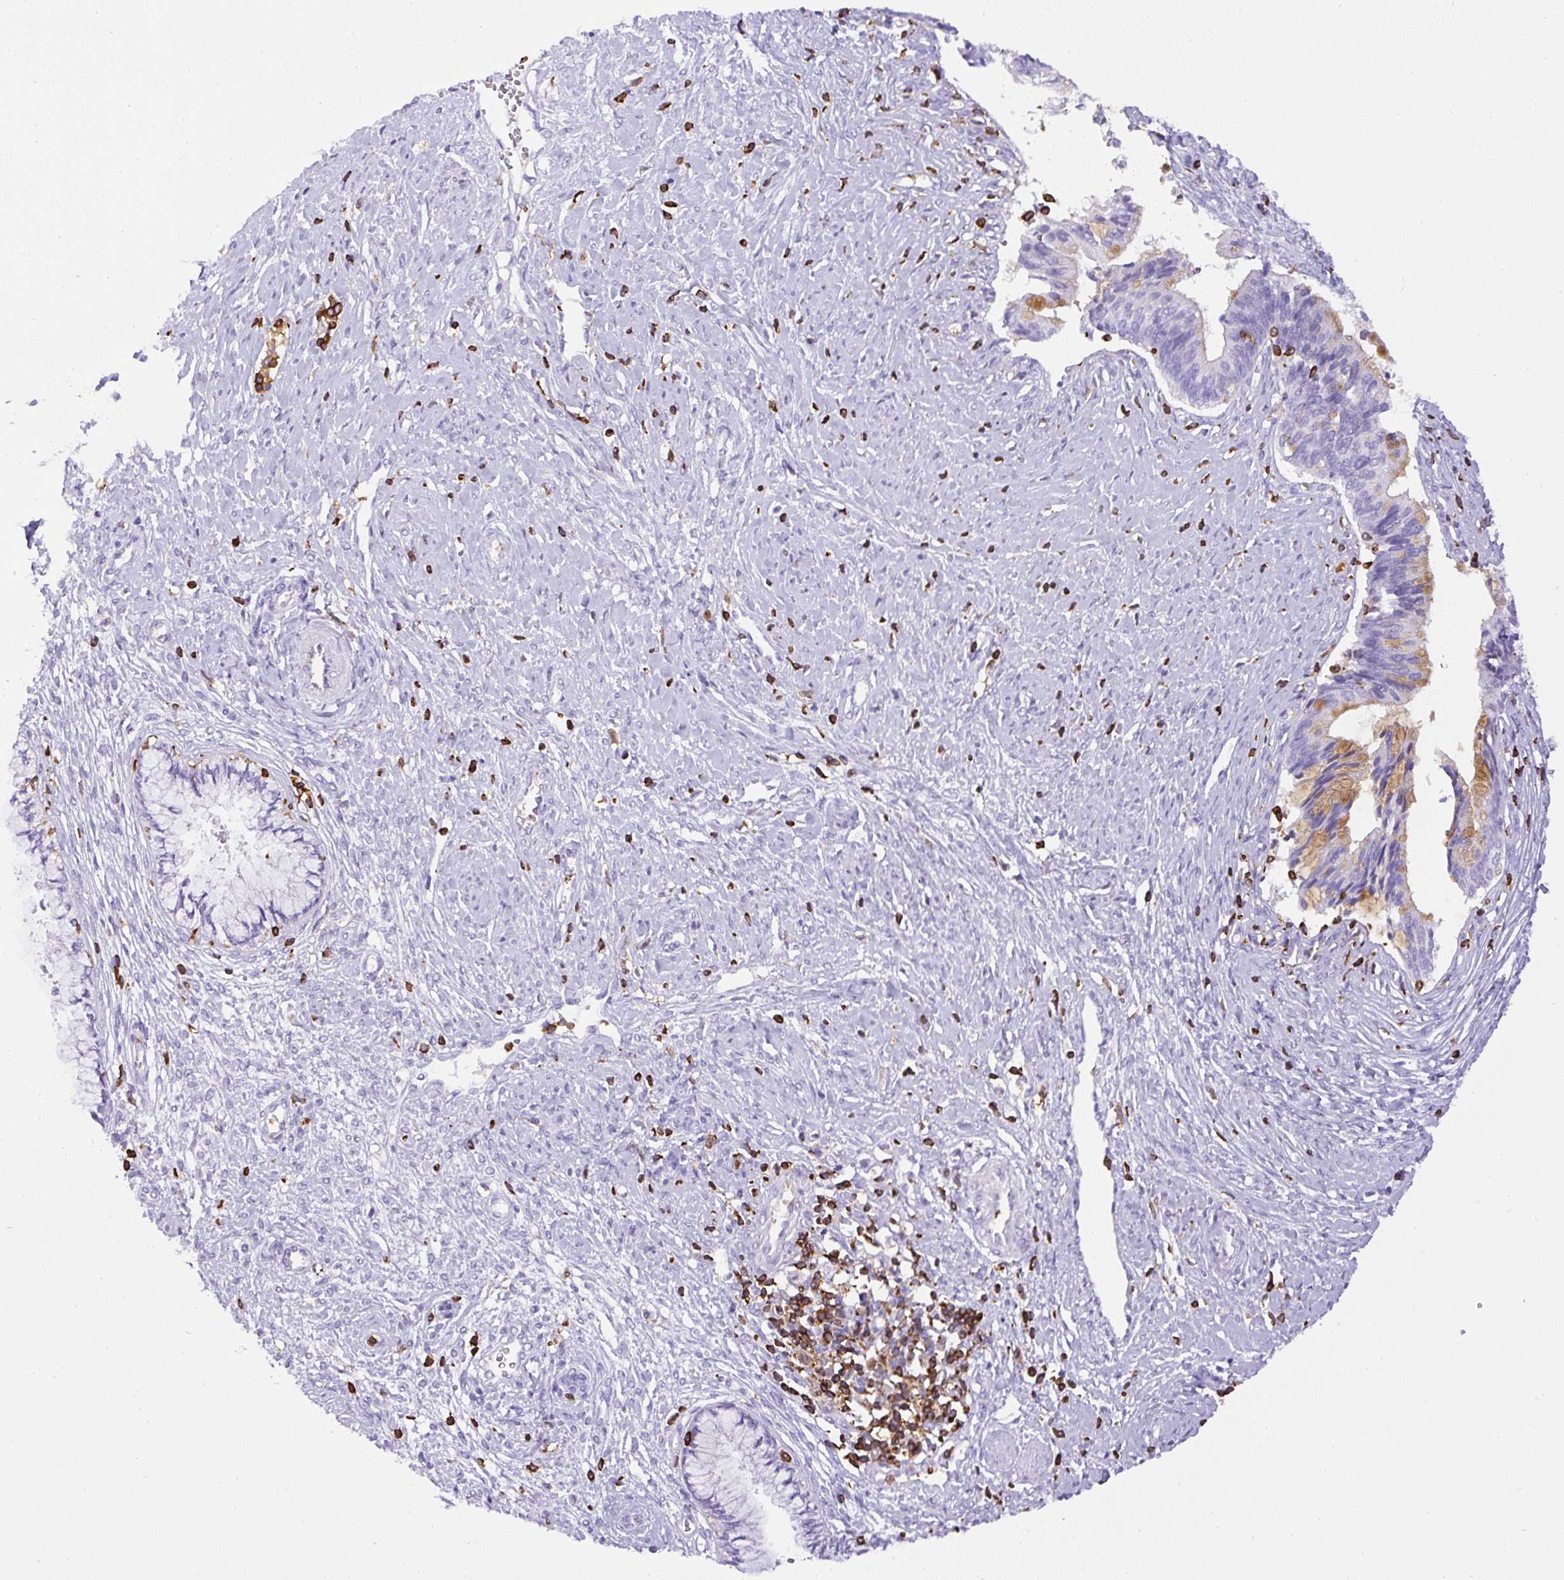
{"staining": {"intensity": "moderate", "quantity": "<25%", "location": "cytoplasmic/membranous"}, "tissue": "cervical cancer", "cell_type": "Tumor cells", "image_type": "cancer", "snomed": [{"axis": "morphology", "description": "Adenocarcinoma, NOS"}, {"axis": "topography", "description": "Cervix"}], "caption": "Protein expression analysis of cervical adenocarcinoma exhibits moderate cytoplasmic/membranous positivity in approximately <25% of tumor cells.", "gene": "FAM228B", "patient": {"sex": "female", "age": 44}}